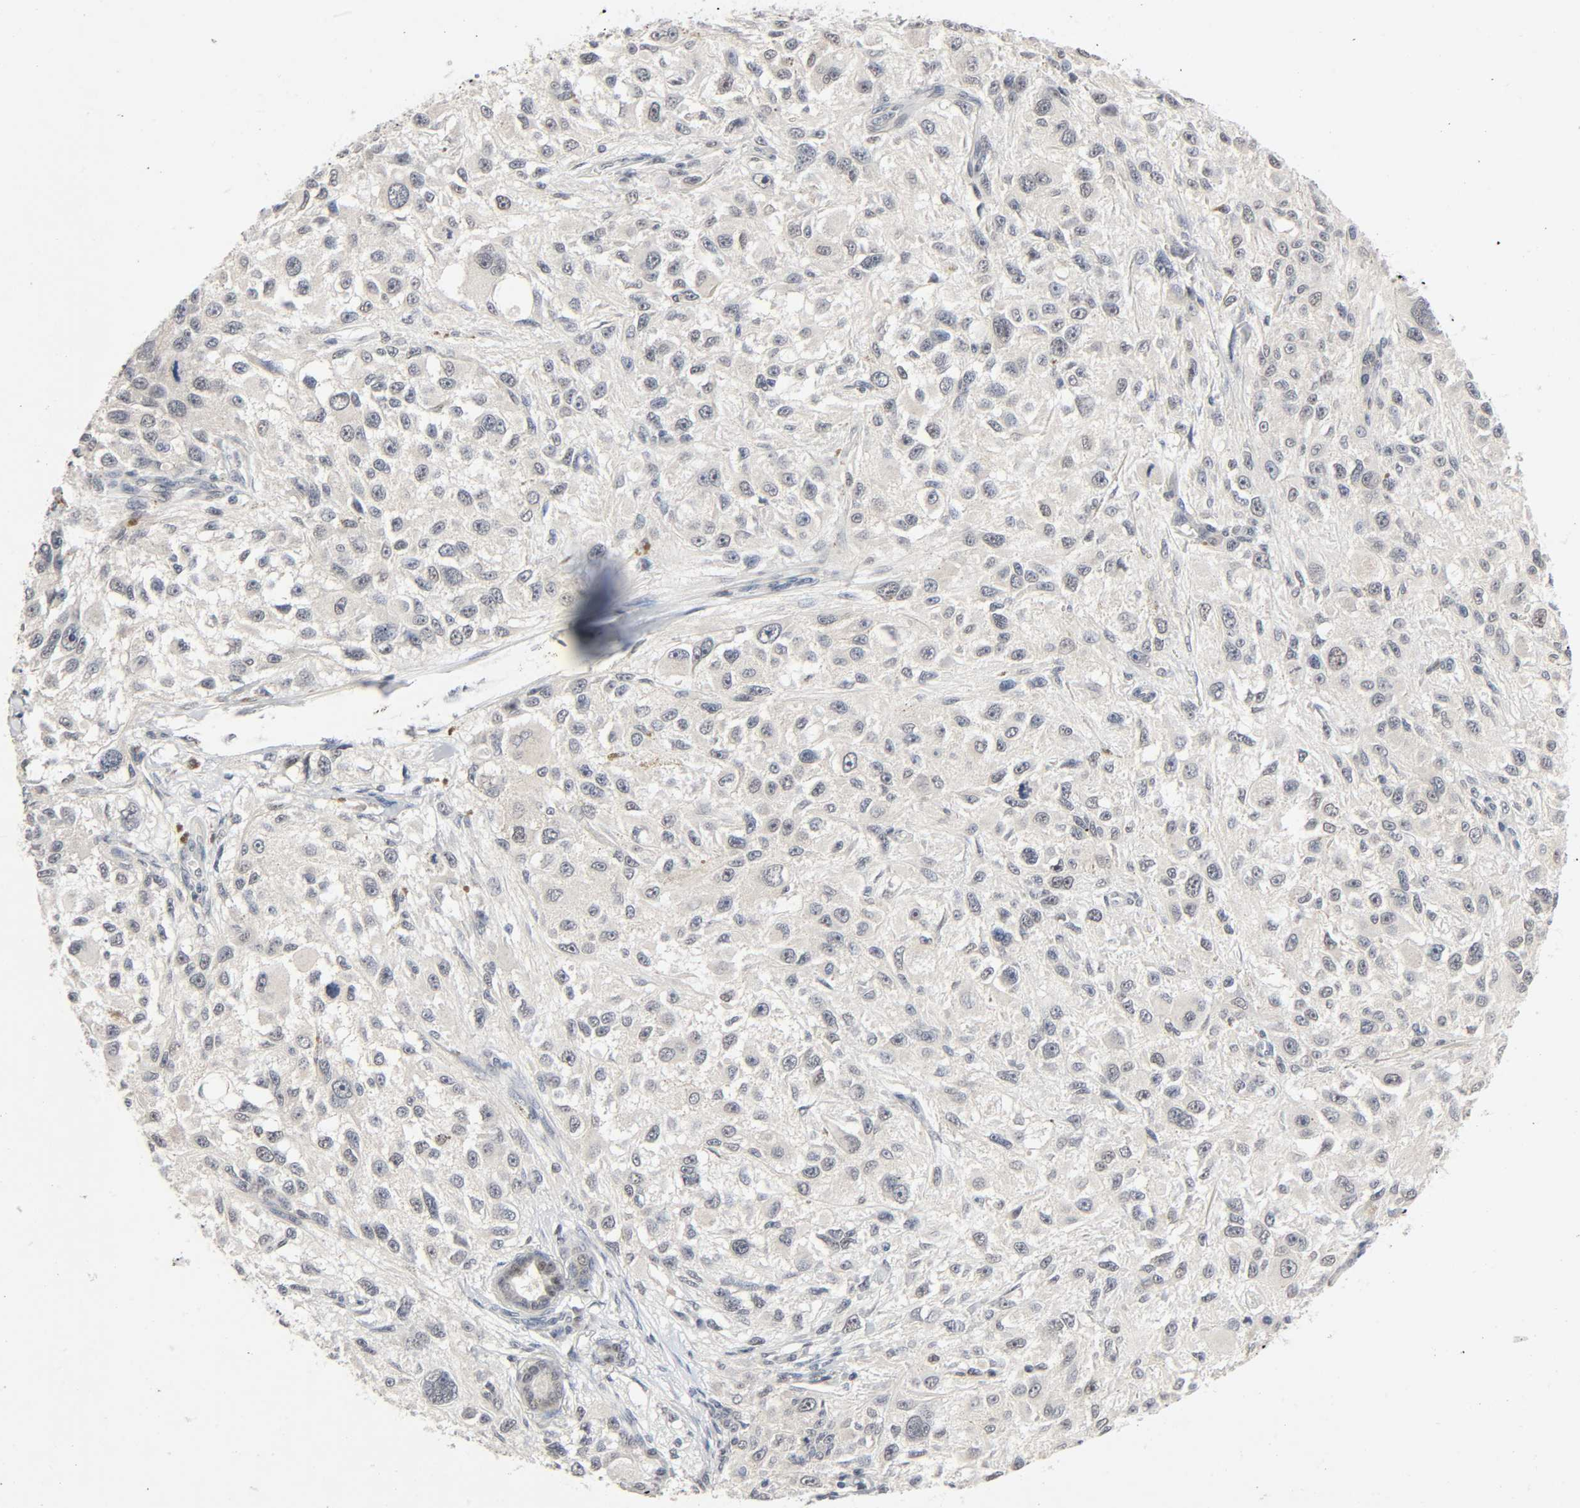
{"staining": {"intensity": "negative", "quantity": "none", "location": "none"}, "tissue": "melanoma", "cell_type": "Tumor cells", "image_type": "cancer", "snomed": [{"axis": "morphology", "description": "Necrosis, NOS"}, {"axis": "morphology", "description": "Malignant melanoma, NOS"}, {"axis": "topography", "description": "Skin"}], "caption": "A high-resolution micrograph shows IHC staining of melanoma, which reveals no significant staining in tumor cells. Brightfield microscopy of immunohistochemistry stained with DAB (brown) and hematoxylin (blue), captured at high magnification.", "gene": "MAPKAPK5", "patient": {"sex": "female", "age": 87}}